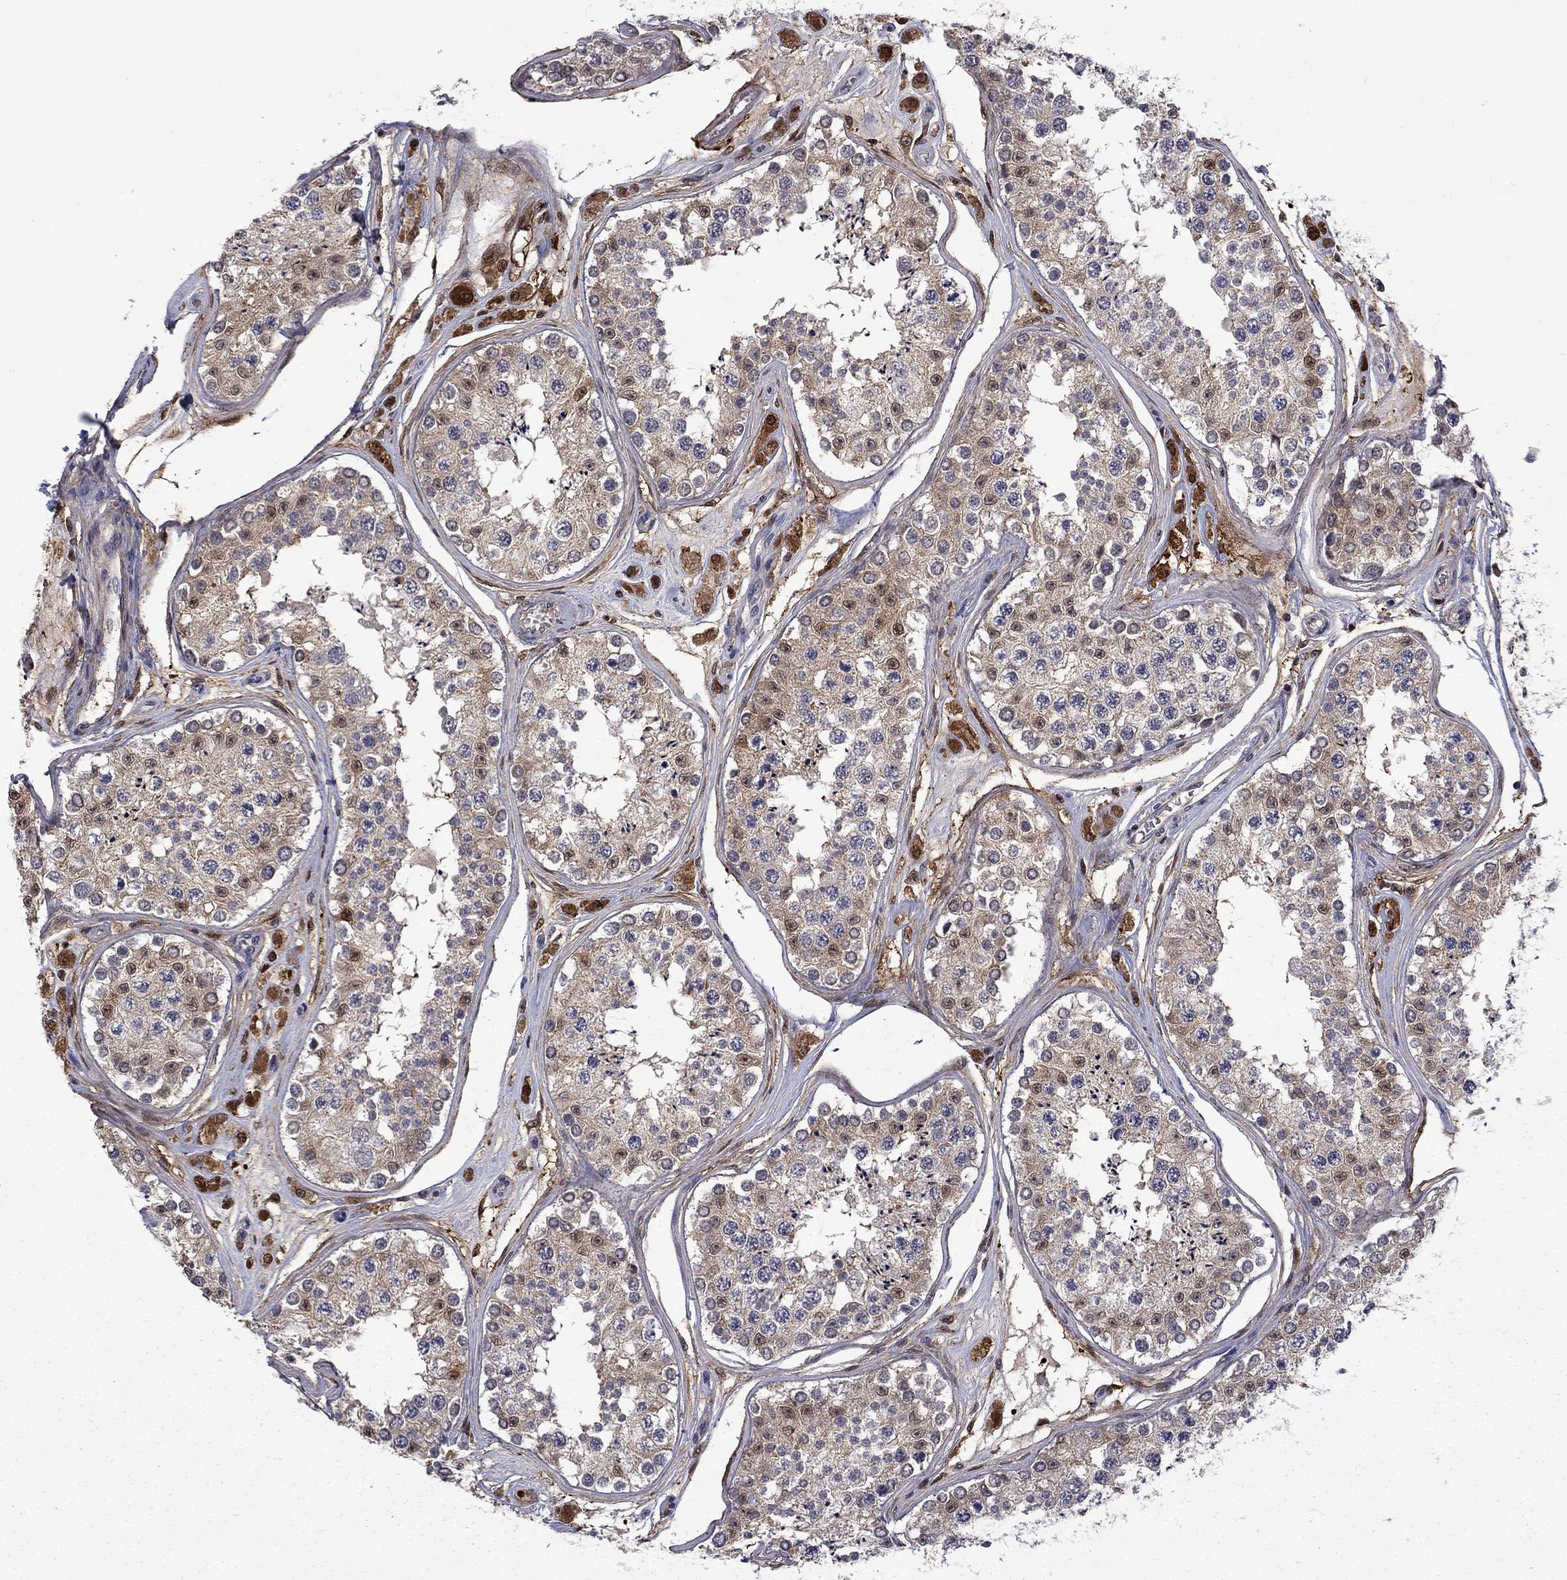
{"staining": {"intensity": "moderate", "quantity": "25%-75%", "location": "cytoplasmic/membranous"}, "tissue": "testis", "cell_type": "Cells in seminiferous ducts", "image_type": "normal", "snomed": [{"axis": "morphology", "description": "Normal tissue, NOS"}, {"axis": "topography", "description": "Testis"}], "caption": "A histopathology image showing moderate cytoplasmic/membranous expression in about 25%-75% of cells in seminiferous ducts in normal testis, as visualized by brown immunohistochemical staining.", "gene": "CBR1", "patient": {"sex": "male", "age": 25}}